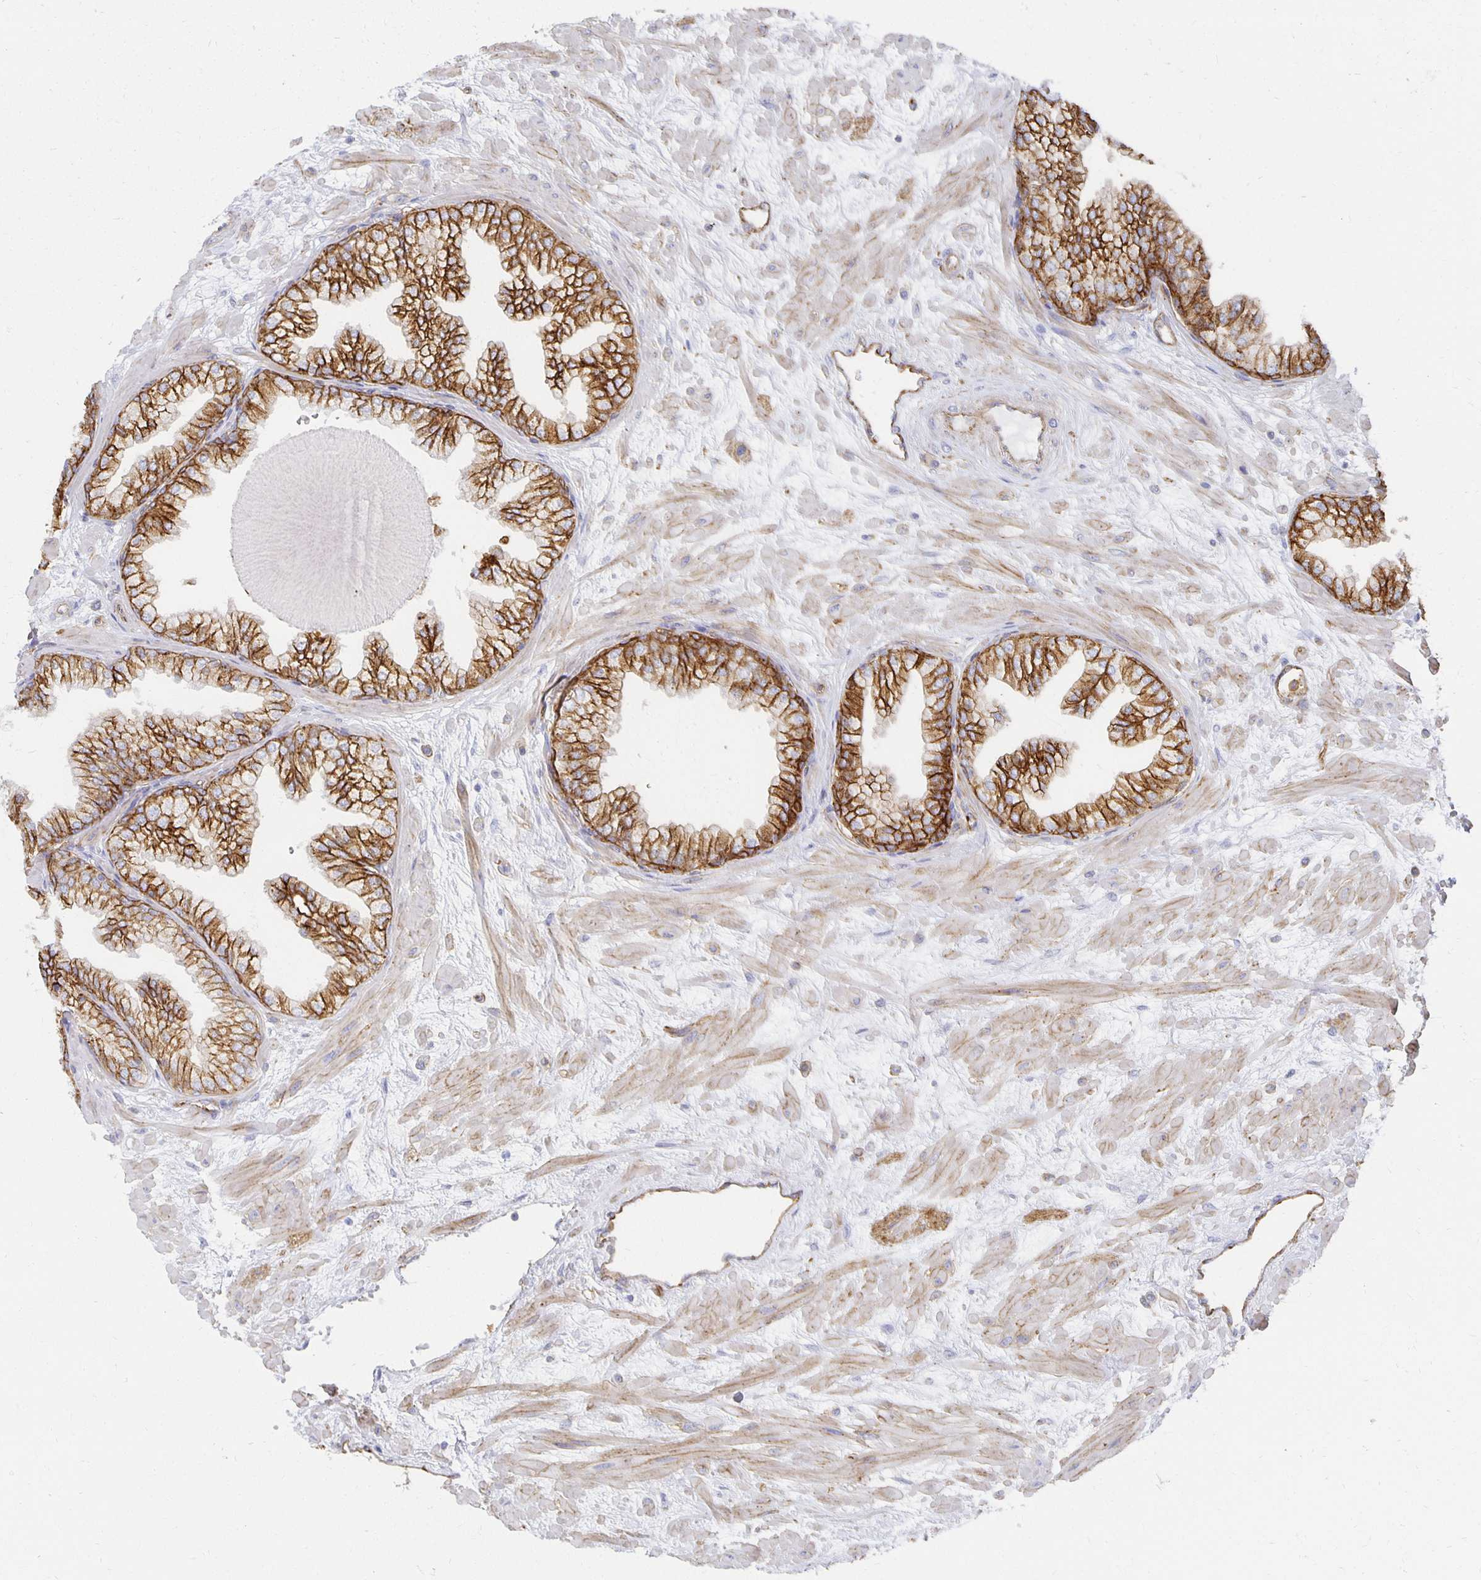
{"staining": {"intensity": "strong", "quantity": ">75%", "location": "cytoplasmic/membranous"}, "tissue": "prostate", "cell_type": "Glandular cells", "image_type": "normal", "snomed": [{"axis": "morphology", "description": "Normal tissue, NOS"}, {"axis": "topography", "description": "Prostate"}, {"axis": "topography", "description": "Peripheral nerve tissue"}], "caption": "Approximately >75% of glandular cells in benign human prostate reveal strong cytoplasmic/membranous protein expression as visualized by brown immunohistochemical staining.", "gene": "TAAR1", "patient": {"sex": "male", "age": 61}}